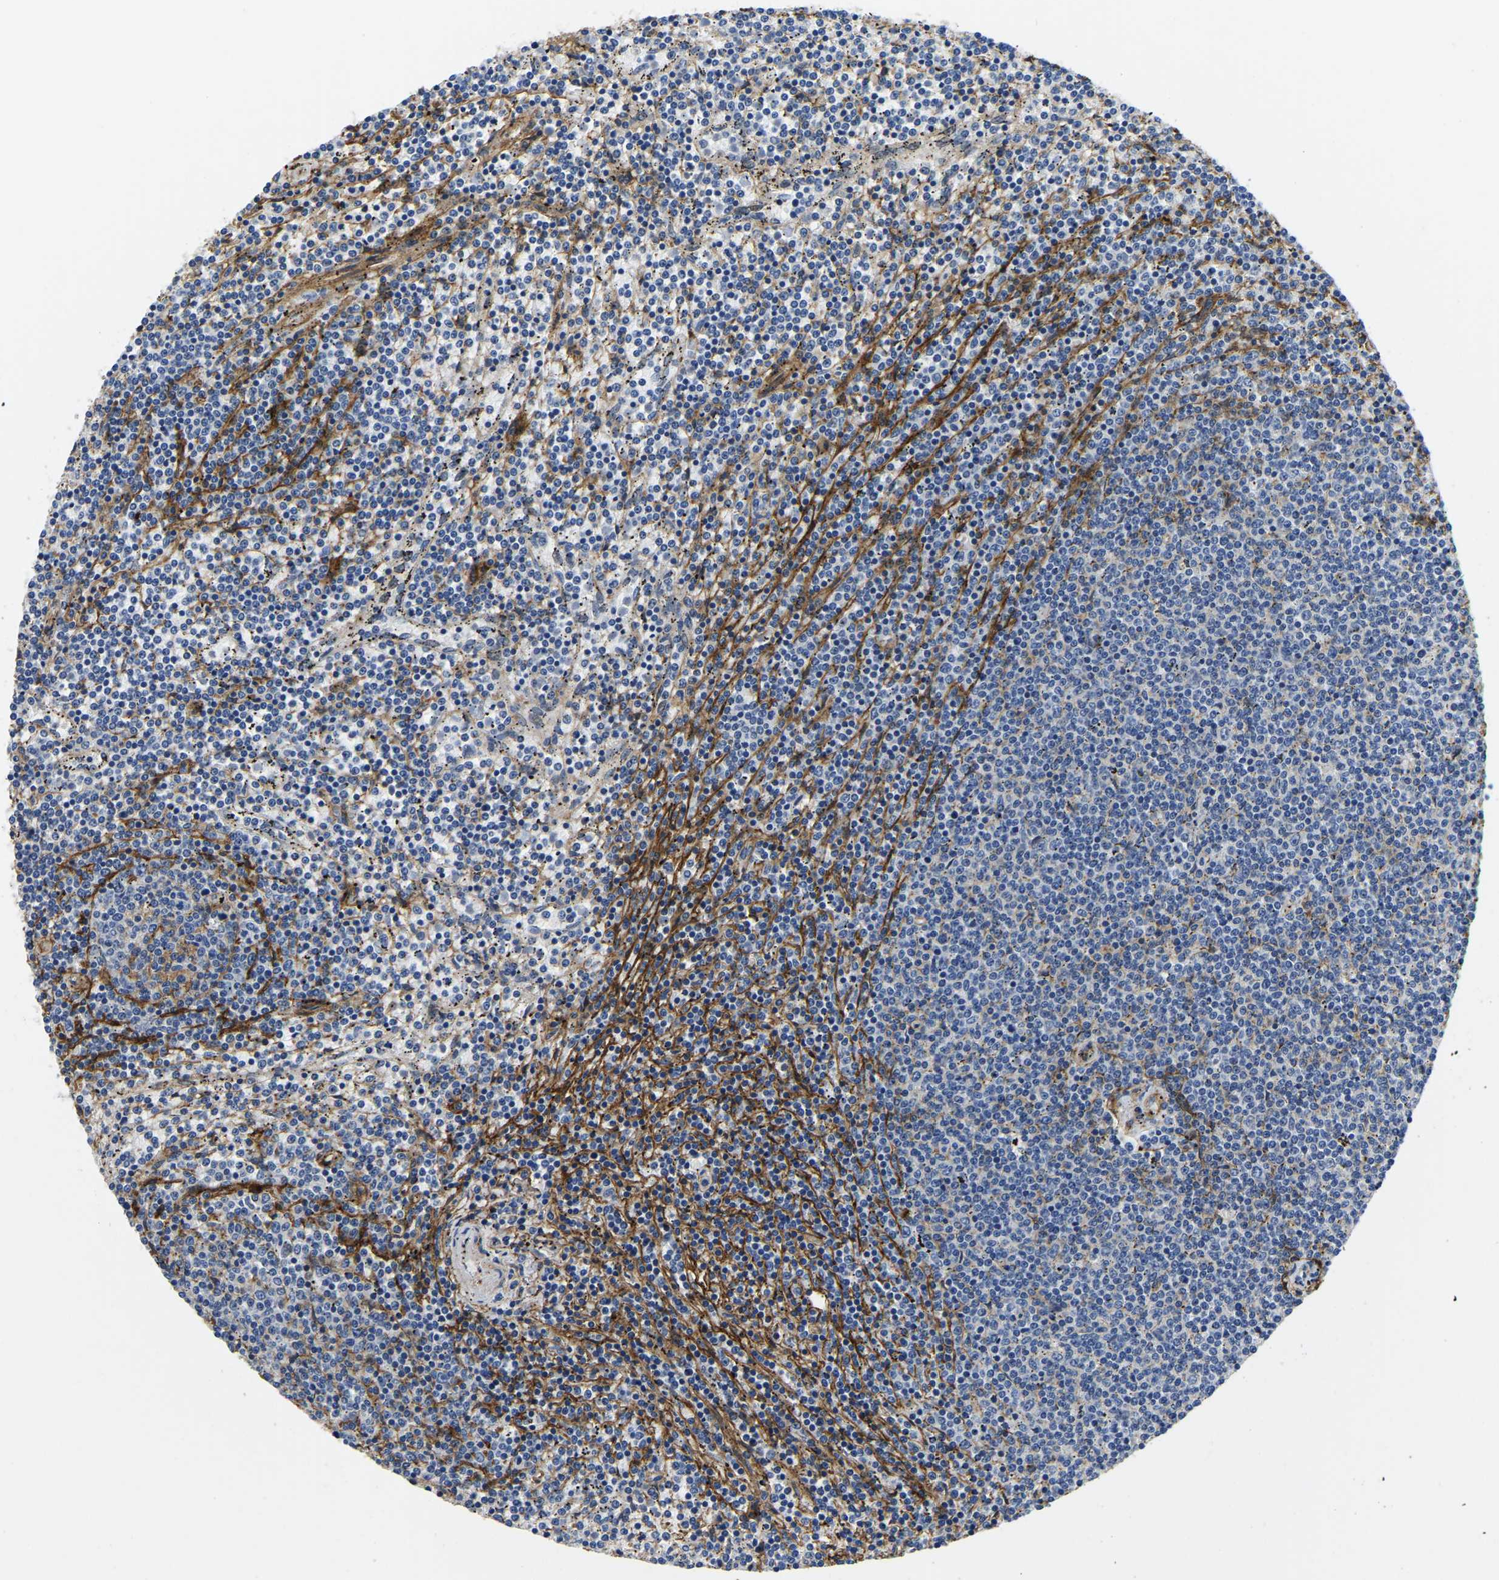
{"staining": {"intensity": "negative", "quantity": "none", "location": "none"}, "tissue": "lymphoma", "cell_type": "Tumor cells", "image_type": "cancer", "snomed": [{"axis": "morphology", "description": "Malignant lymphoma, non-Hodgkin's type, Low grade"}, {"axis": "topography", "description": "Spleen"}], "caption": "Immunohistochemical staining of human lymphoma reveals no significant staining in tumor cells.", "gene": "ITGA2", "patient": {"sex": "female", "age": 50}}